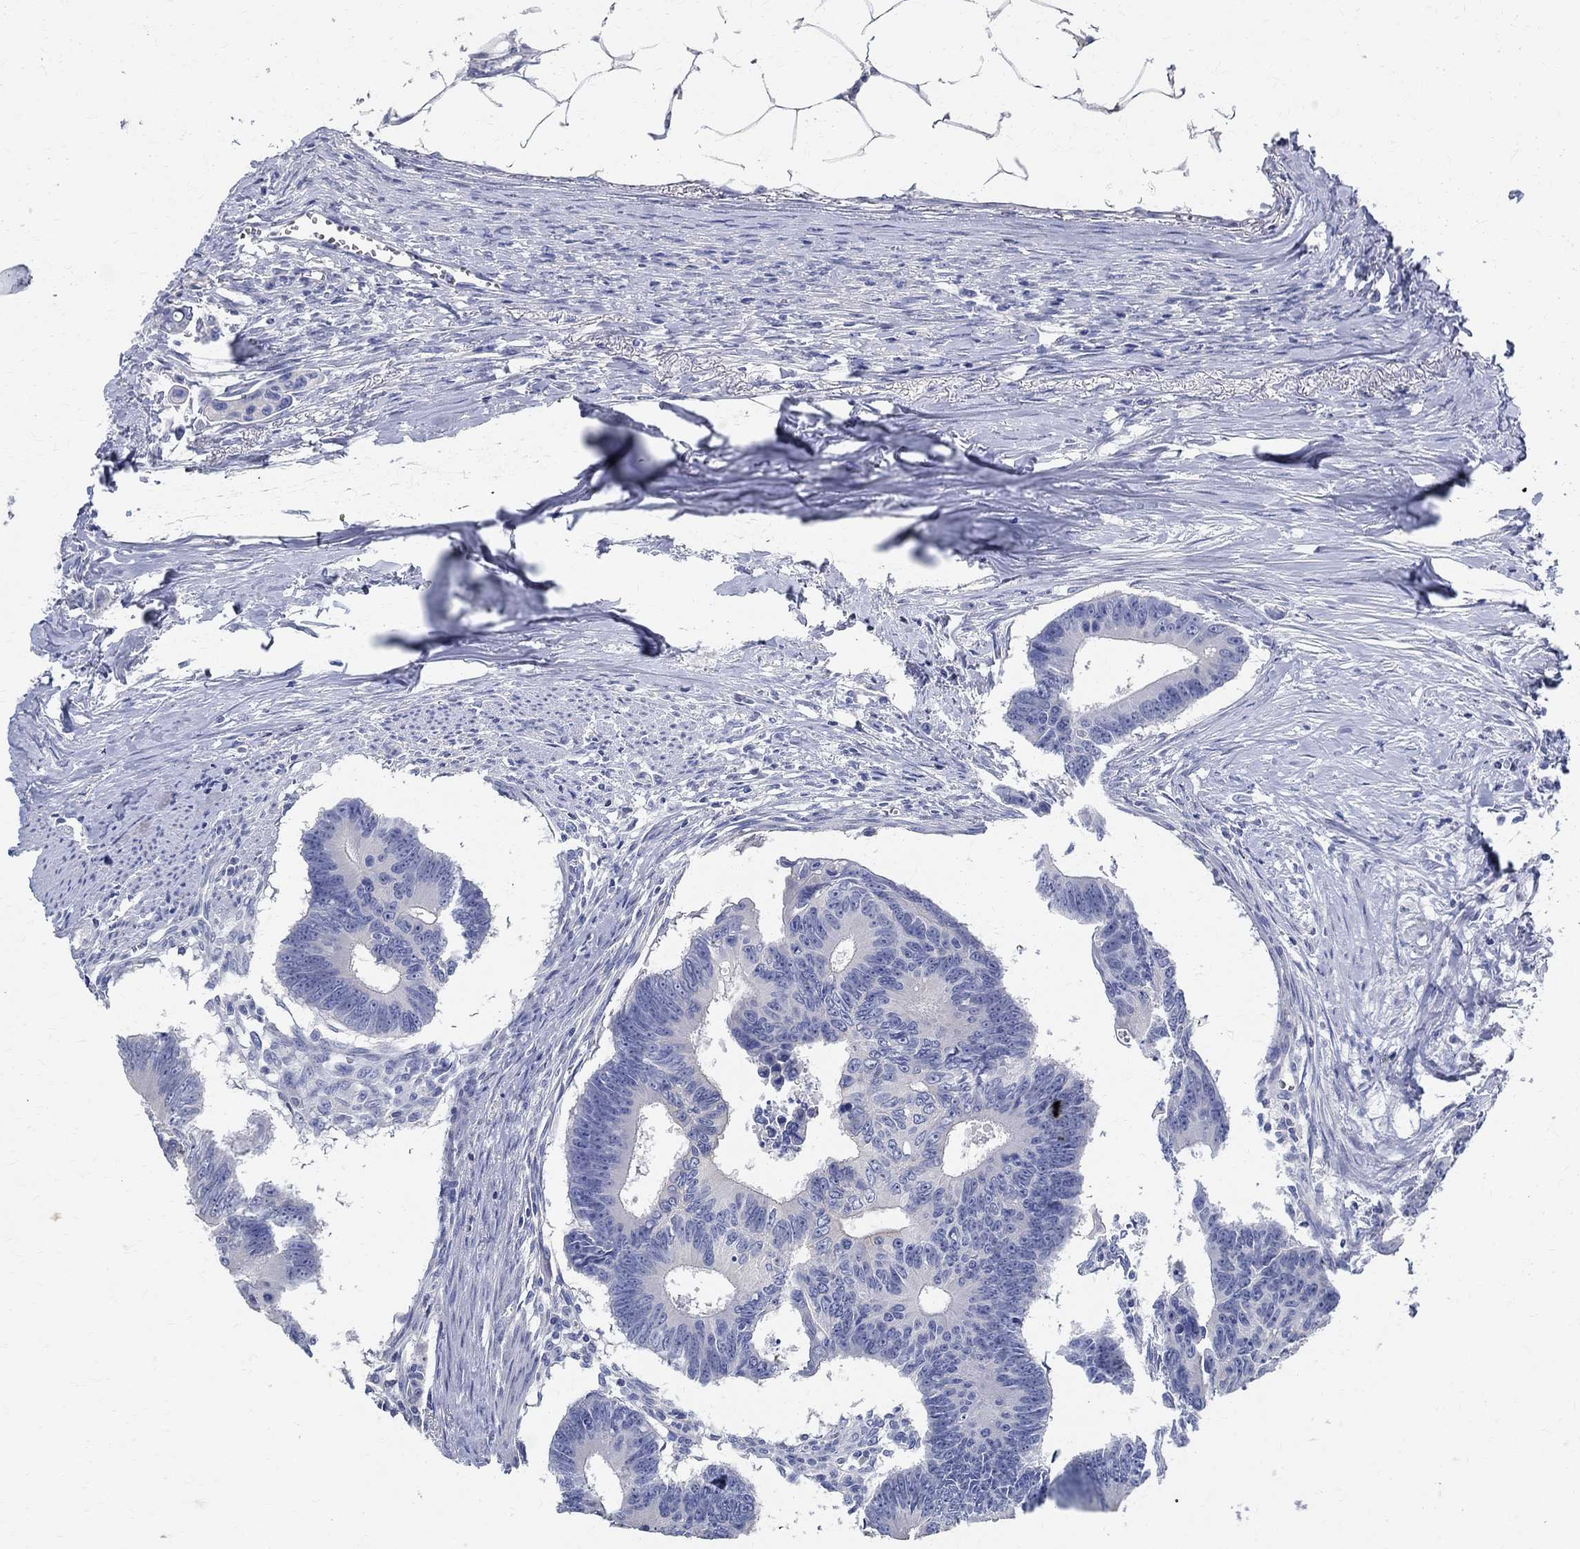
{"staining": {"intensity": "negative", "quantity": "none", "location": "none"}, "tissue": "colorectal cancer", "cell_type": "Tumor cells", "image_type": "cancer", "snomed": [{"axis": "morphology", "description": "Adenocarcinoma, NOS"}, {"axis": "topography", "description": "Colon"}], "caption": "An image of human adenocarcinoma (colorectal) is negative for staining in tumor cells.", "gene": "PRX", "patient": {"sex": "male", "age": 70}}